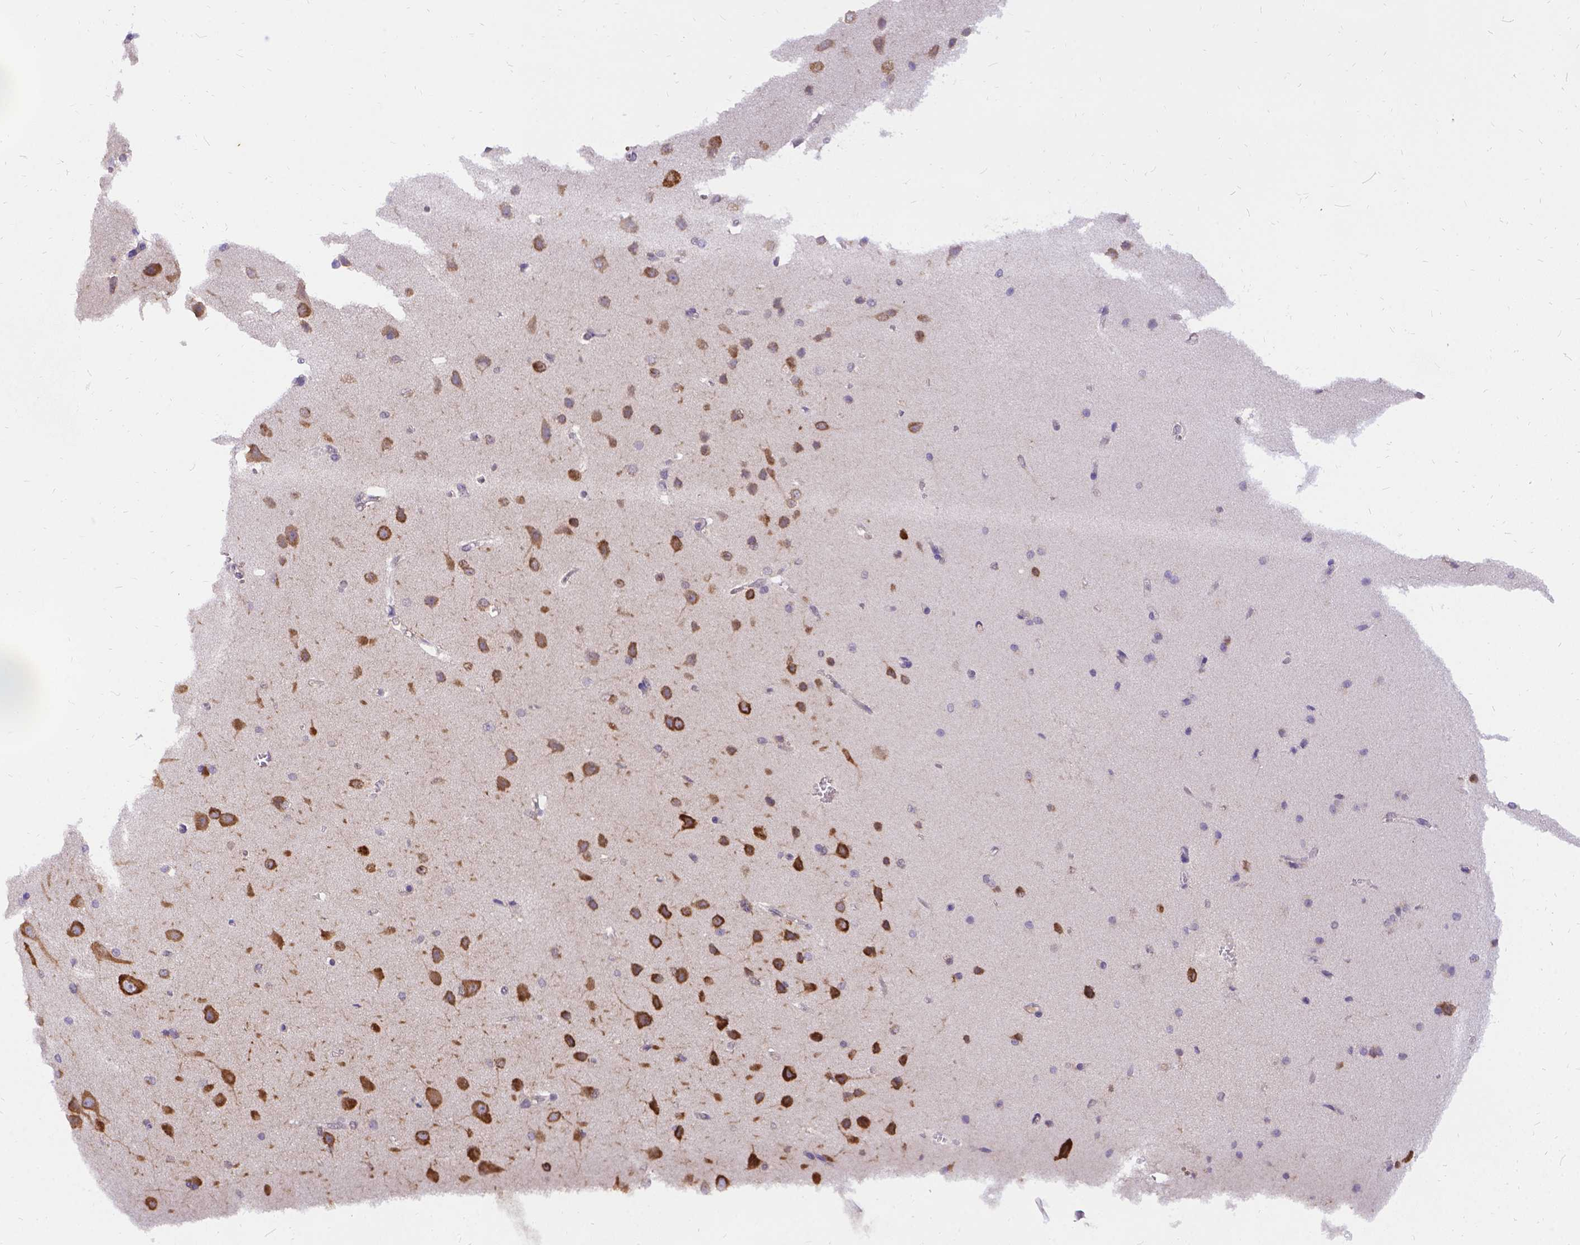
{"staining": {"intensity": "negative", "quantity": "none", "location": "none"}, "tissue": "cerebral cortex", "cell_type": "Endothelial cells", "image_type": "normal", "snomed": [{"axis": "morphology", "description": "Normal tissue, NOS"}, {"axis": "topography", "description": "Cerebral cortex"}], "caption": "The photomicrograph exhibits no significant expression in endothelial cells of cerebral cortex. Brightfield microscopy of immunohistochemistry (IHC) stained with DAB (brown) and hematoxylin (blue), captured at high magnification.", "gene": "DENND6A", "patient": {"sex": "male", "age": 37}}